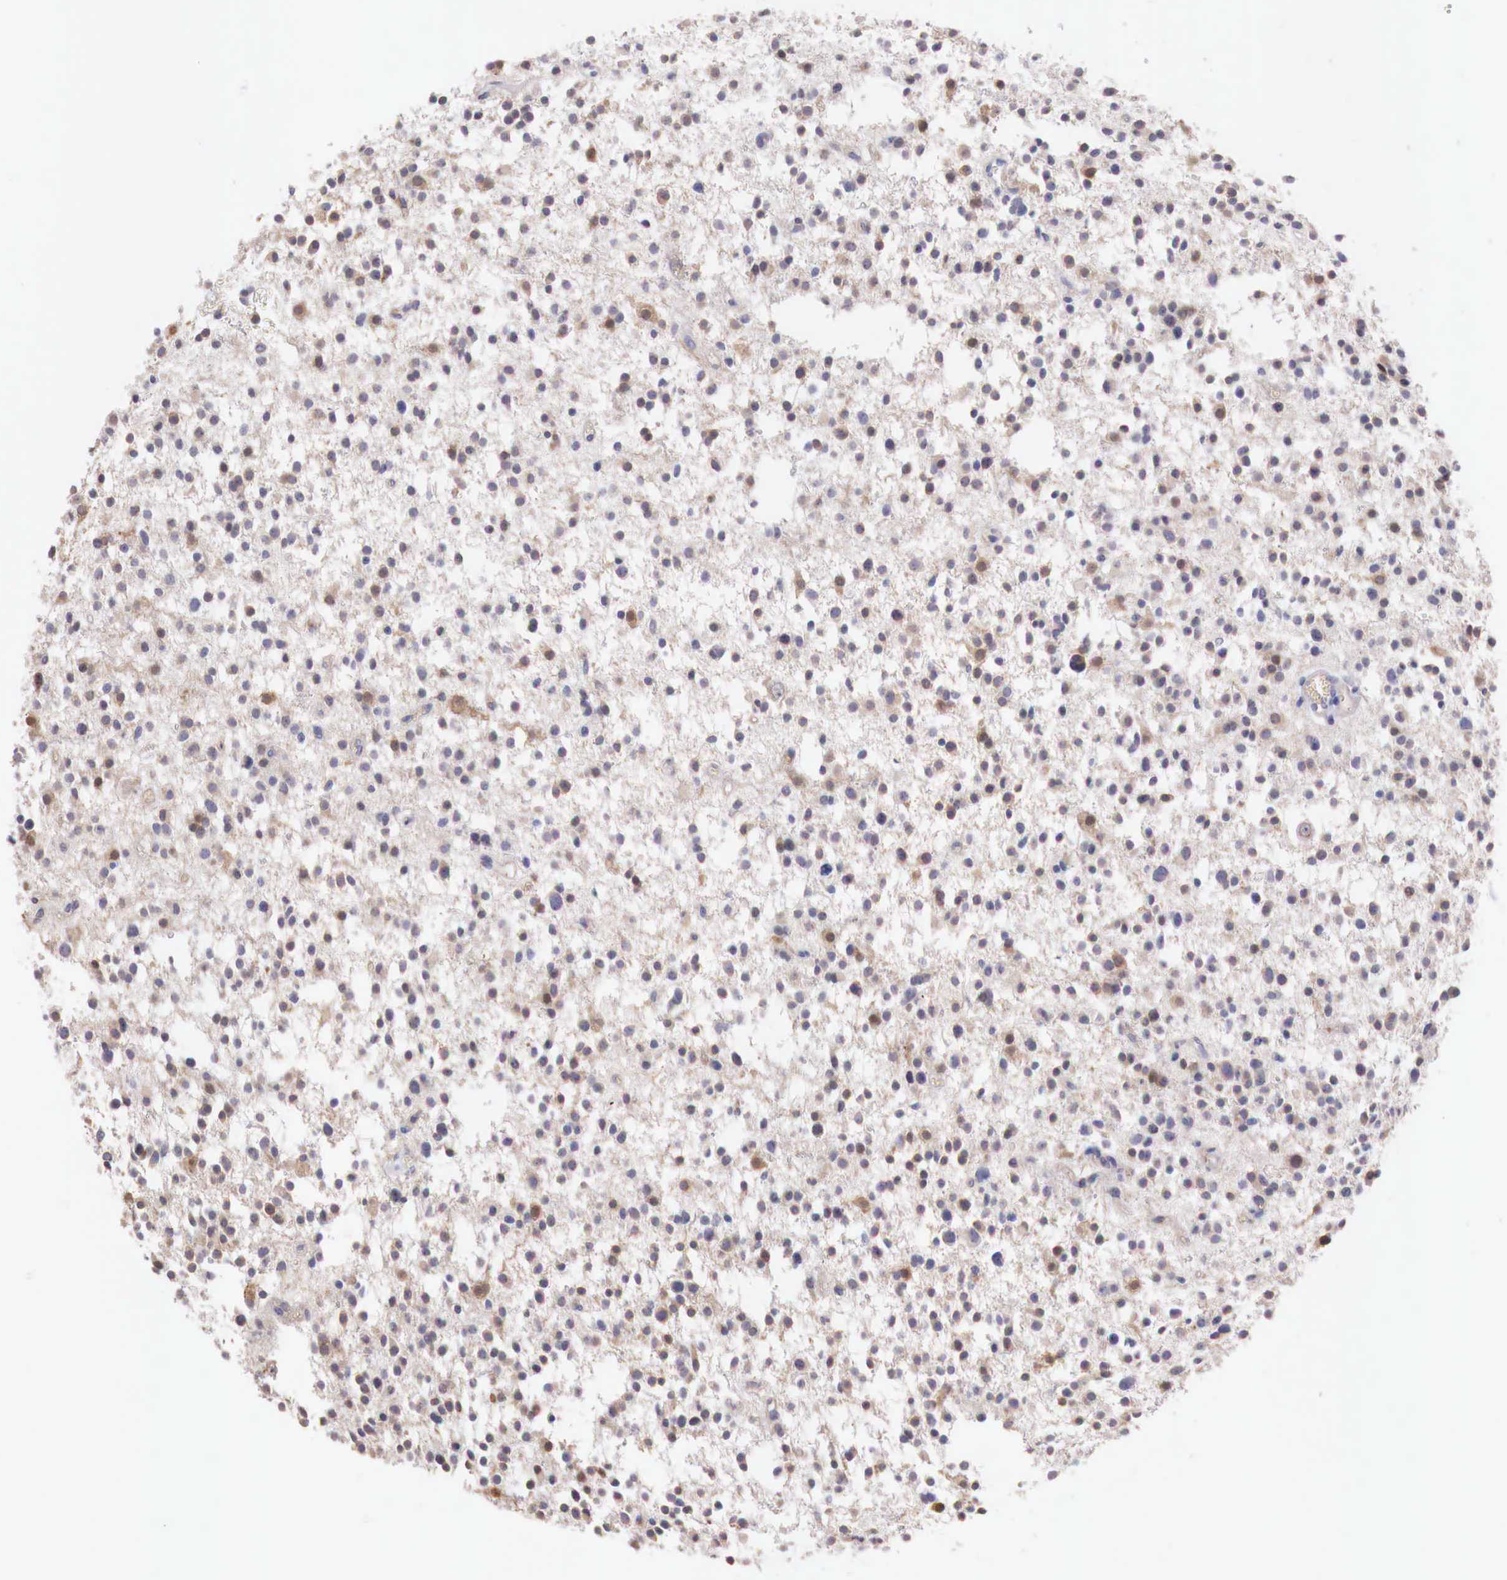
{"staining": {"intensity": "weak", "quantity": "25%-75%", "location": "nuclear"}, "tissue": "glioma", "cell_type": "Tumor cells", "image_type": "cancer", "snomed": [{"axis": "morphology", "description": "Glioma, malignant, Low grade"}, {"axis": "topography", "description": "Brain"}], "caption": "Weak nuclear positivity for a protein is seen in about 25%-75% of tumor cells of malignant glioma (low-grade) using immunohistochemistry (IHC).", "gene": "XPNPEP2", "patient": {"sex": "female", "age": 36}}